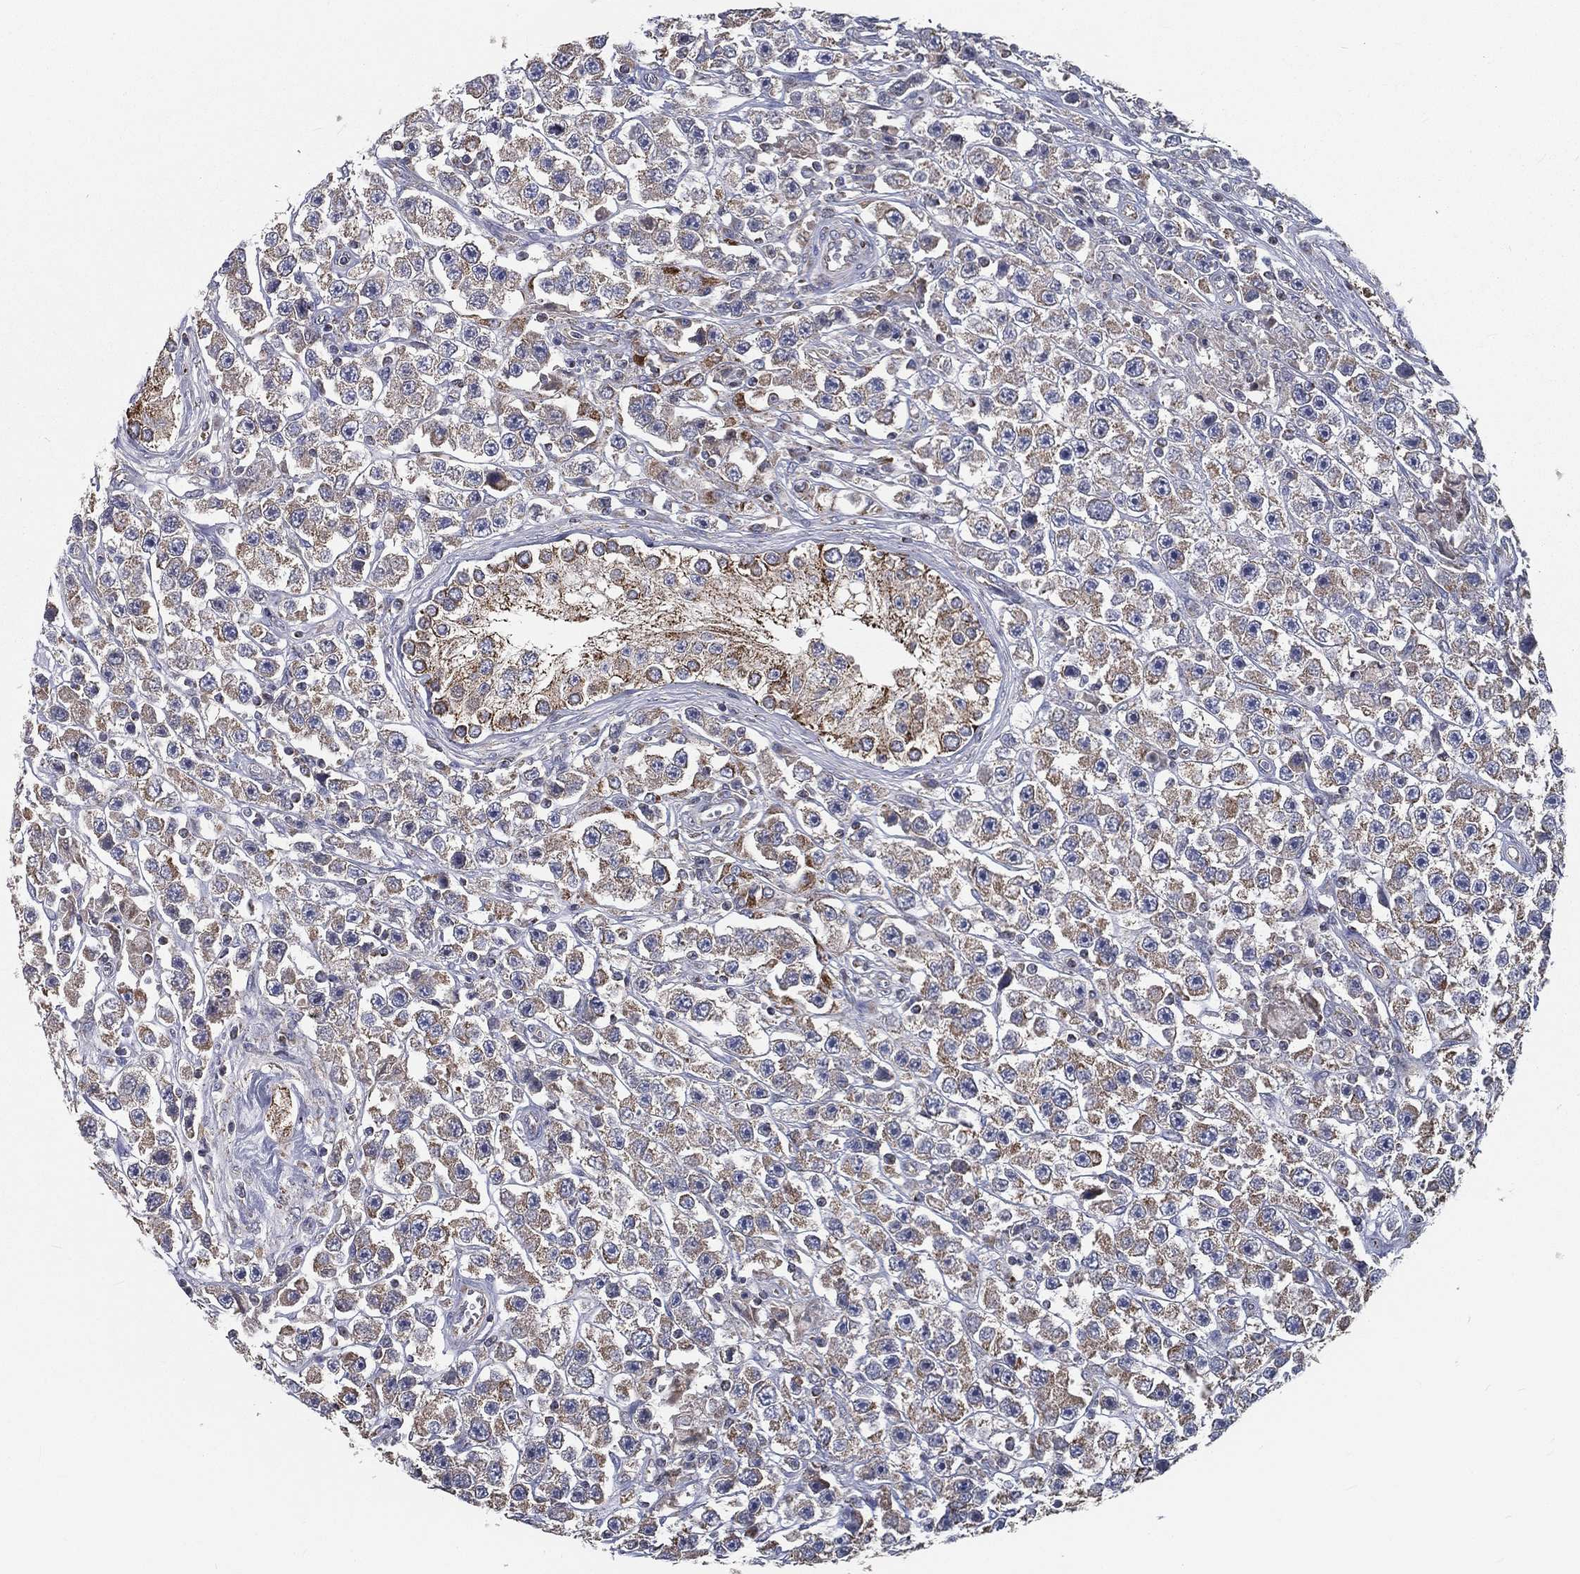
{"staining": {"intensity": "moderate", "quantity": "25%-75%", "location": "cytoplasmic/membranous"}, "tissue": "testis cancer", "cell_type": "Tumor cells", "image_type": "cancer", "snomed": [{"axis": "morphology", "description": "Seminoma, NOS"}, {"axis": "topography", "description": "Testis"}], "caption": "Moderate cytoplasmic/membranous expression is appreciated in approximately 25%-75% of tumor cells in testis cancer.", "gene": "HADH", "patient": {"sex": "male", "age": 45}}